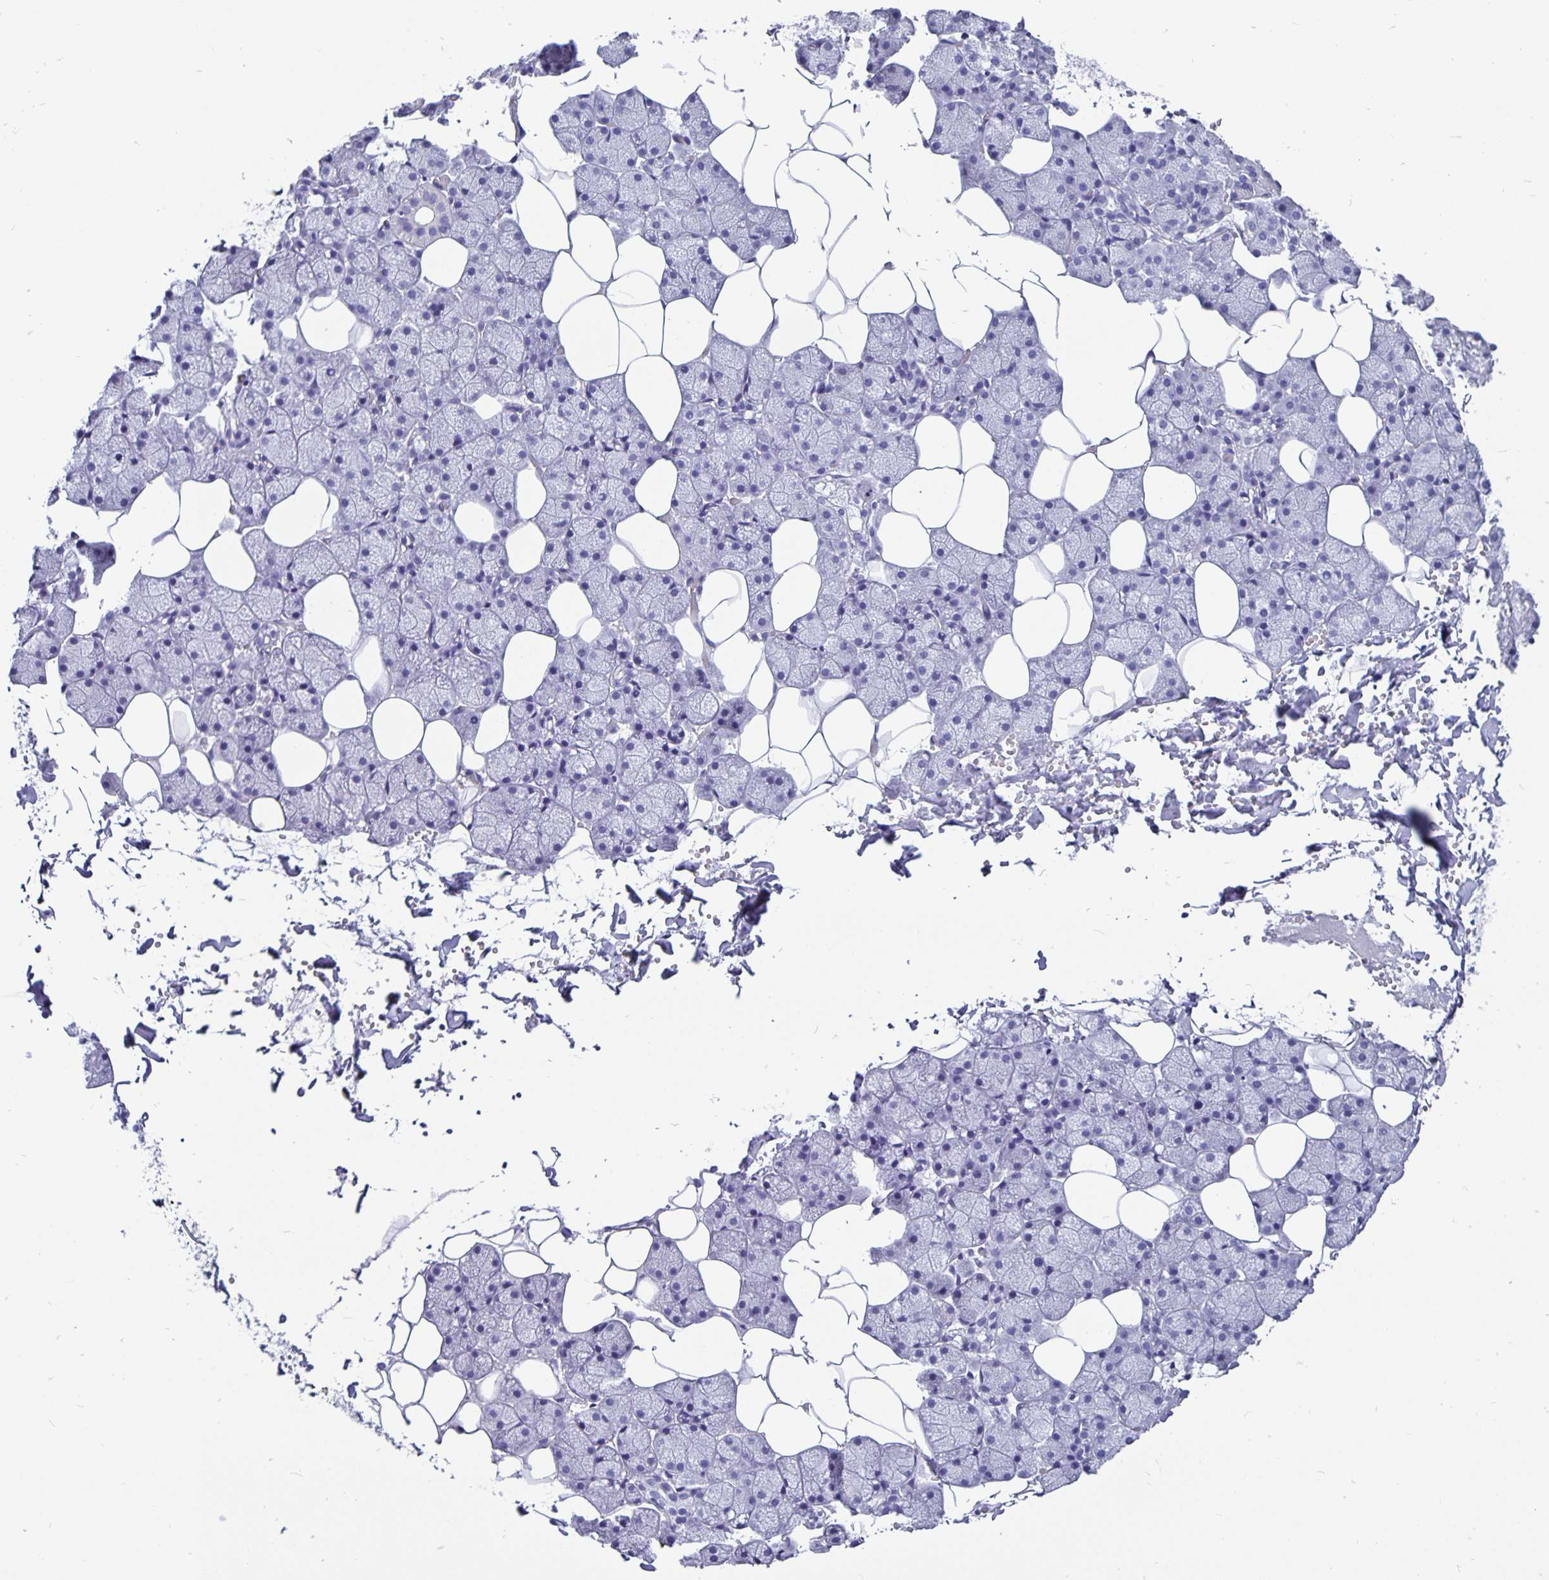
{"staining": {"intensity": "negative", "quantity": "none", "location": "none"}, "tissue": "salivary gland", "cell_type": "Glandular cells", "image_type": "normal", "snomed": [{"axis": "morphology", "description": "Normal tissue, NOS"}, {"axis": "topography", "description": "Salivary gland"}], "caption": "Protein analysis of benign salivary gland shows no significant expression in glandular cells.", "gene": "ODF3B", "patient": {"sex": "male", "age": 38}}